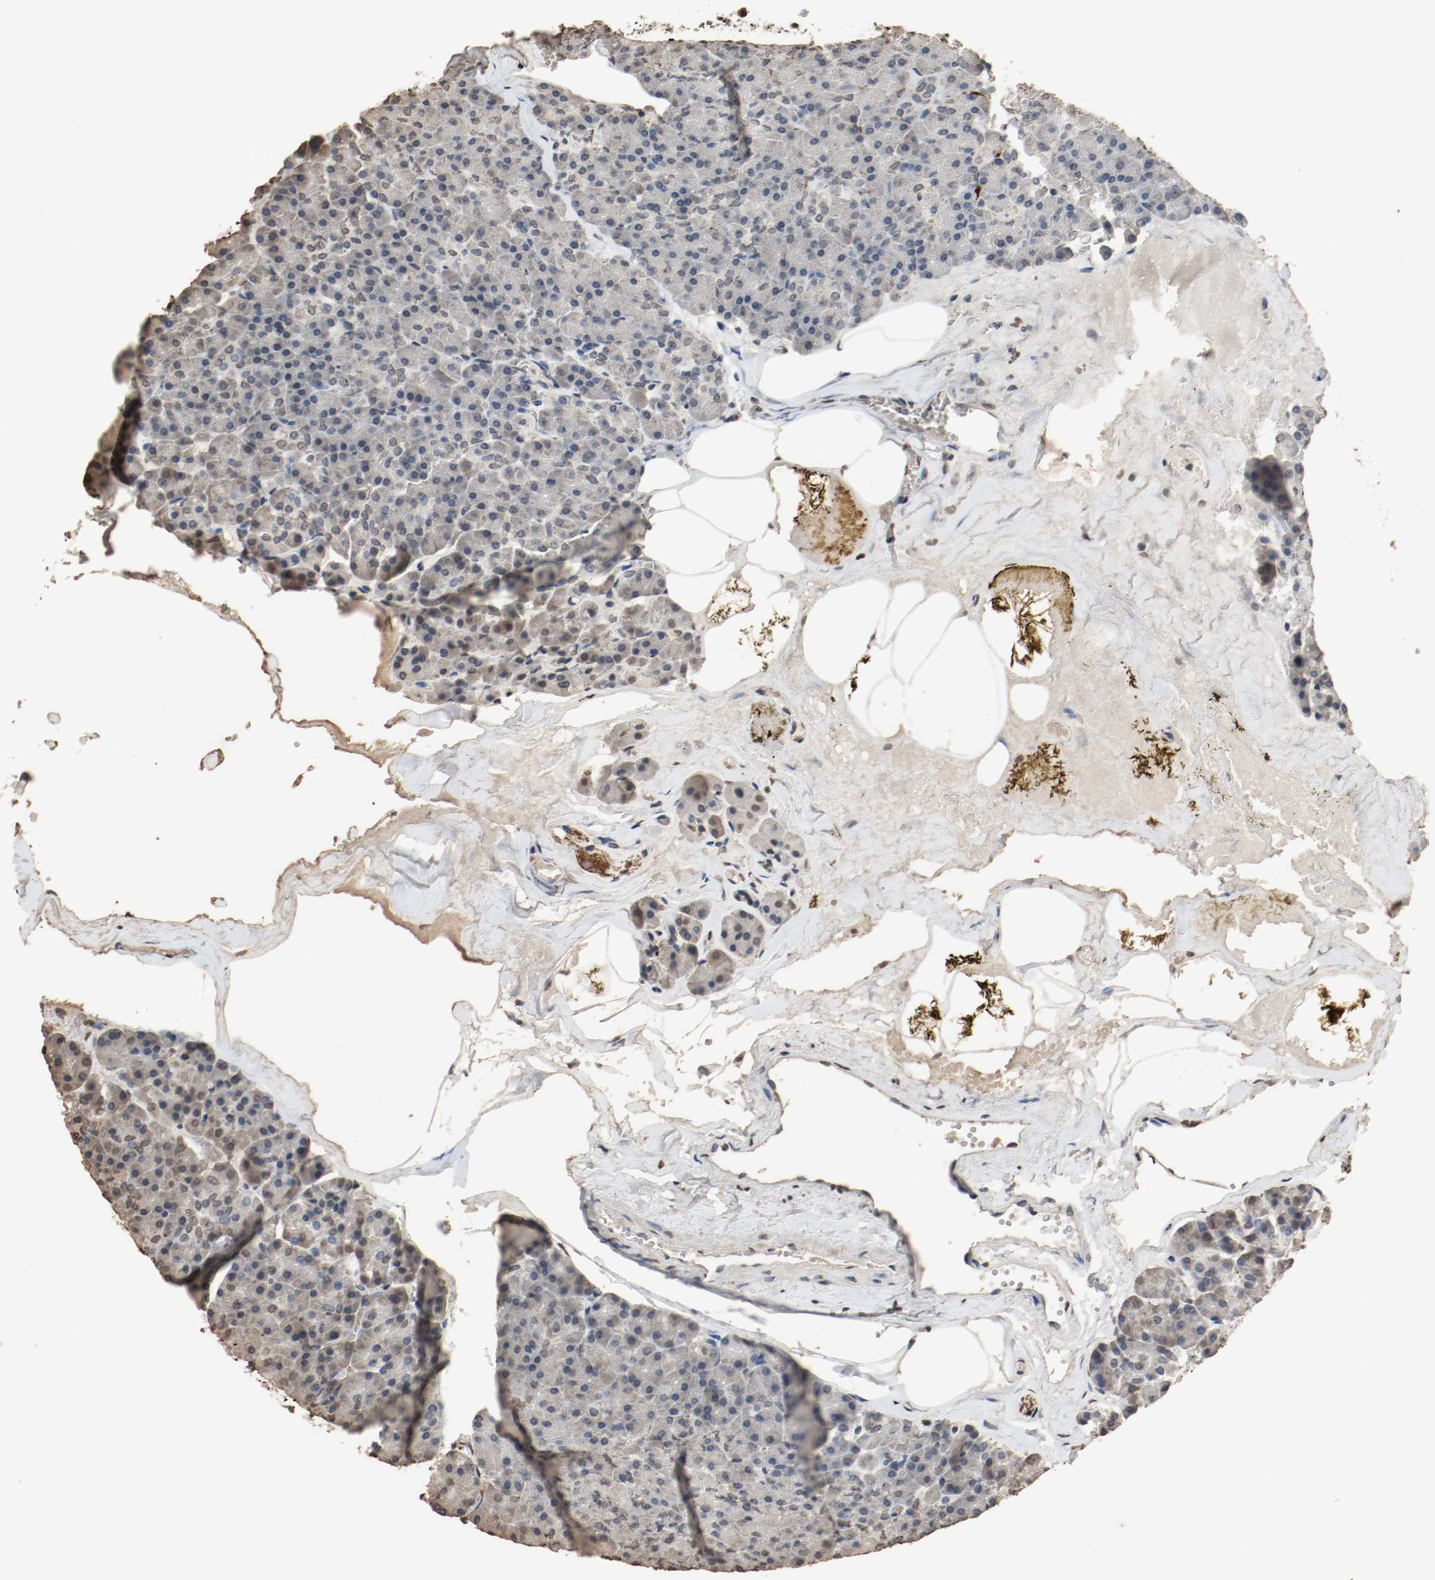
{"staining": {"intensity": "negative", "quantity": "none", "location": "none"}, "tissue": "pancreas", "cell_type": "Exocrine glandular cells", "image_type": "normal", "snomed": [{"axis": "morphology", "description": "Normal tissue, NOS"}, {"axis": "topography", "description": "Pancreas"}], "caption": "This is an immunohistochemistry (IHC) histopathology image of unremarkable human pancreas. There is no positivity in exocrine glandular cells.", "gene": "RTN4", "patient": {"sex": "female", "age": 35}}